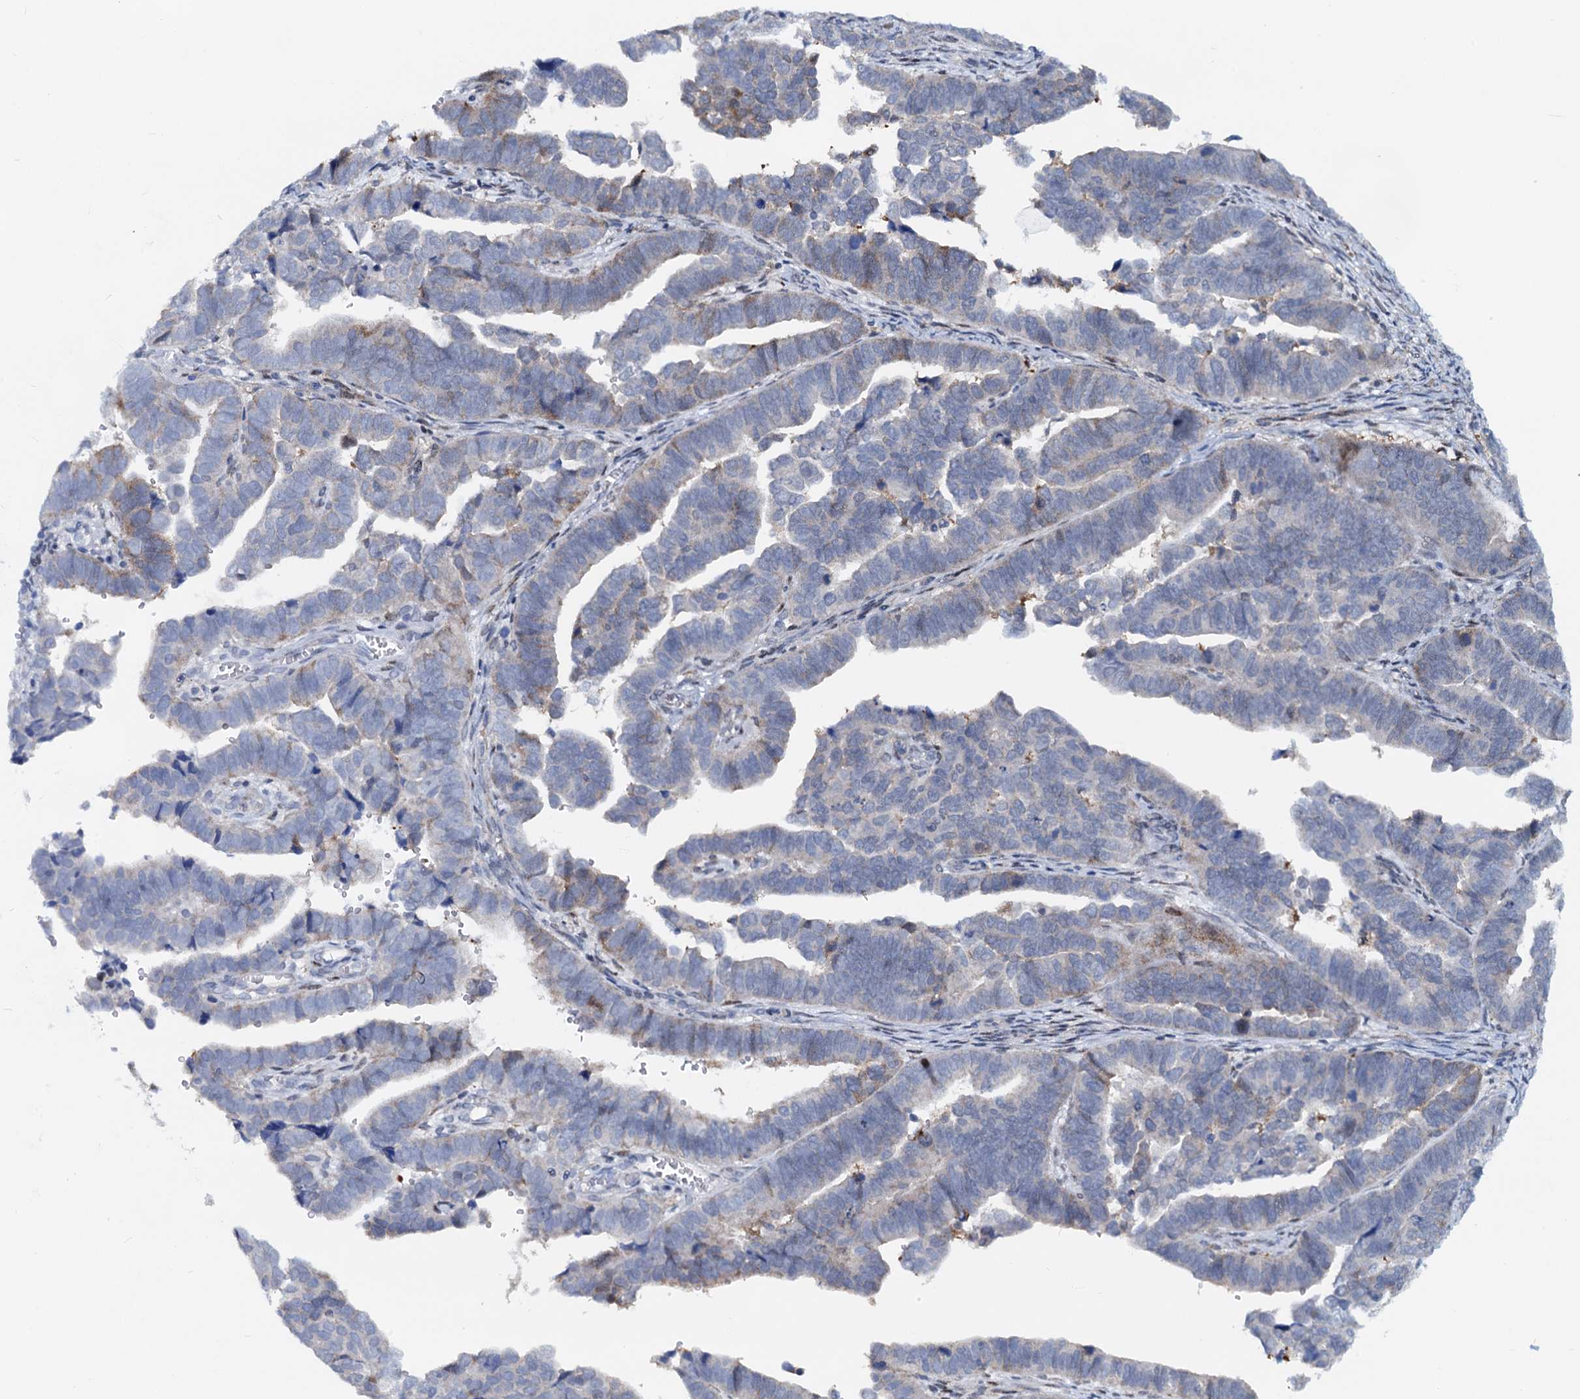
{"staining": {"intensity": "weak", "quantity": "<25%", "location": "cytoplasmic/membranous"}, "tissue": "endometrial cancer", "cell_type": "Tumor cells", "image_type": "cancer", "snomed": [{"axis": "morphology", "description": "Adenocarcinoma, NOS"}, {"axis": "topography", "description": "Endometrium"}], "caption": "Image shows no protein positivity in tumor cells of endometrial cancer tissue.", "gene": "PTGES3", "patient": {"sex": "female", "age": 75}}